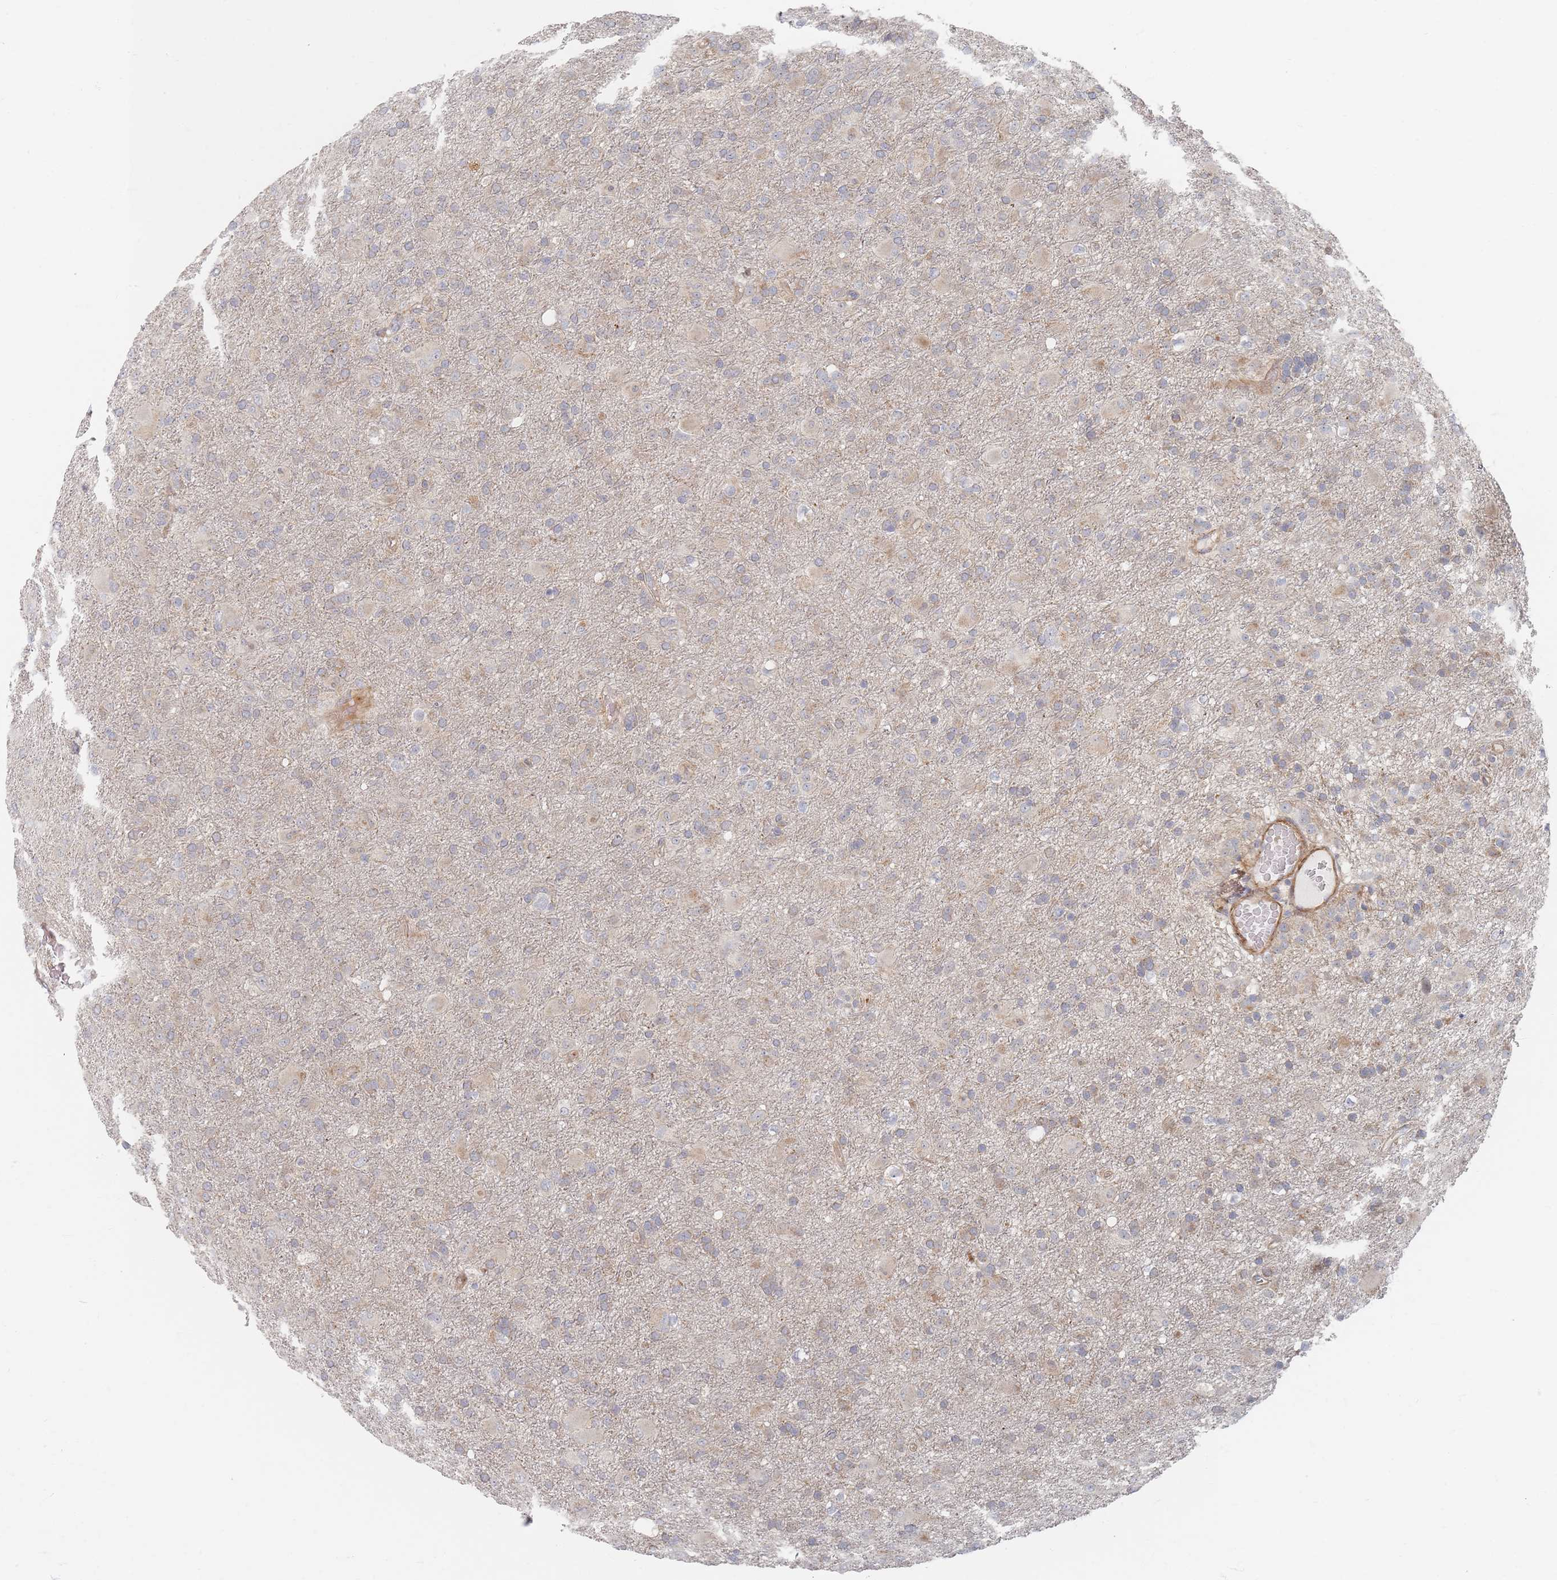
{"staining": {"intensity": "weak", "quantity": "<25%", "location": "cytoplasmic/membranous"}, "tissue": "glioma", "cell_type": "Tumor cells", "image_type": "cancer", "snomed": [{"axis": "morphology", "description": "Glioma, malignant, Low grade"}, {"axis": "topography", "description": "Brain"}], "caption": "An immunohistochemistry (IHC) histopathology image of malignant glioma (low-grade) is shown. There is no staining in tumor cells of malignant glioma (low-grade).", "gene": "ZNF852", "patient": {"sex": "male", "age": 65}}